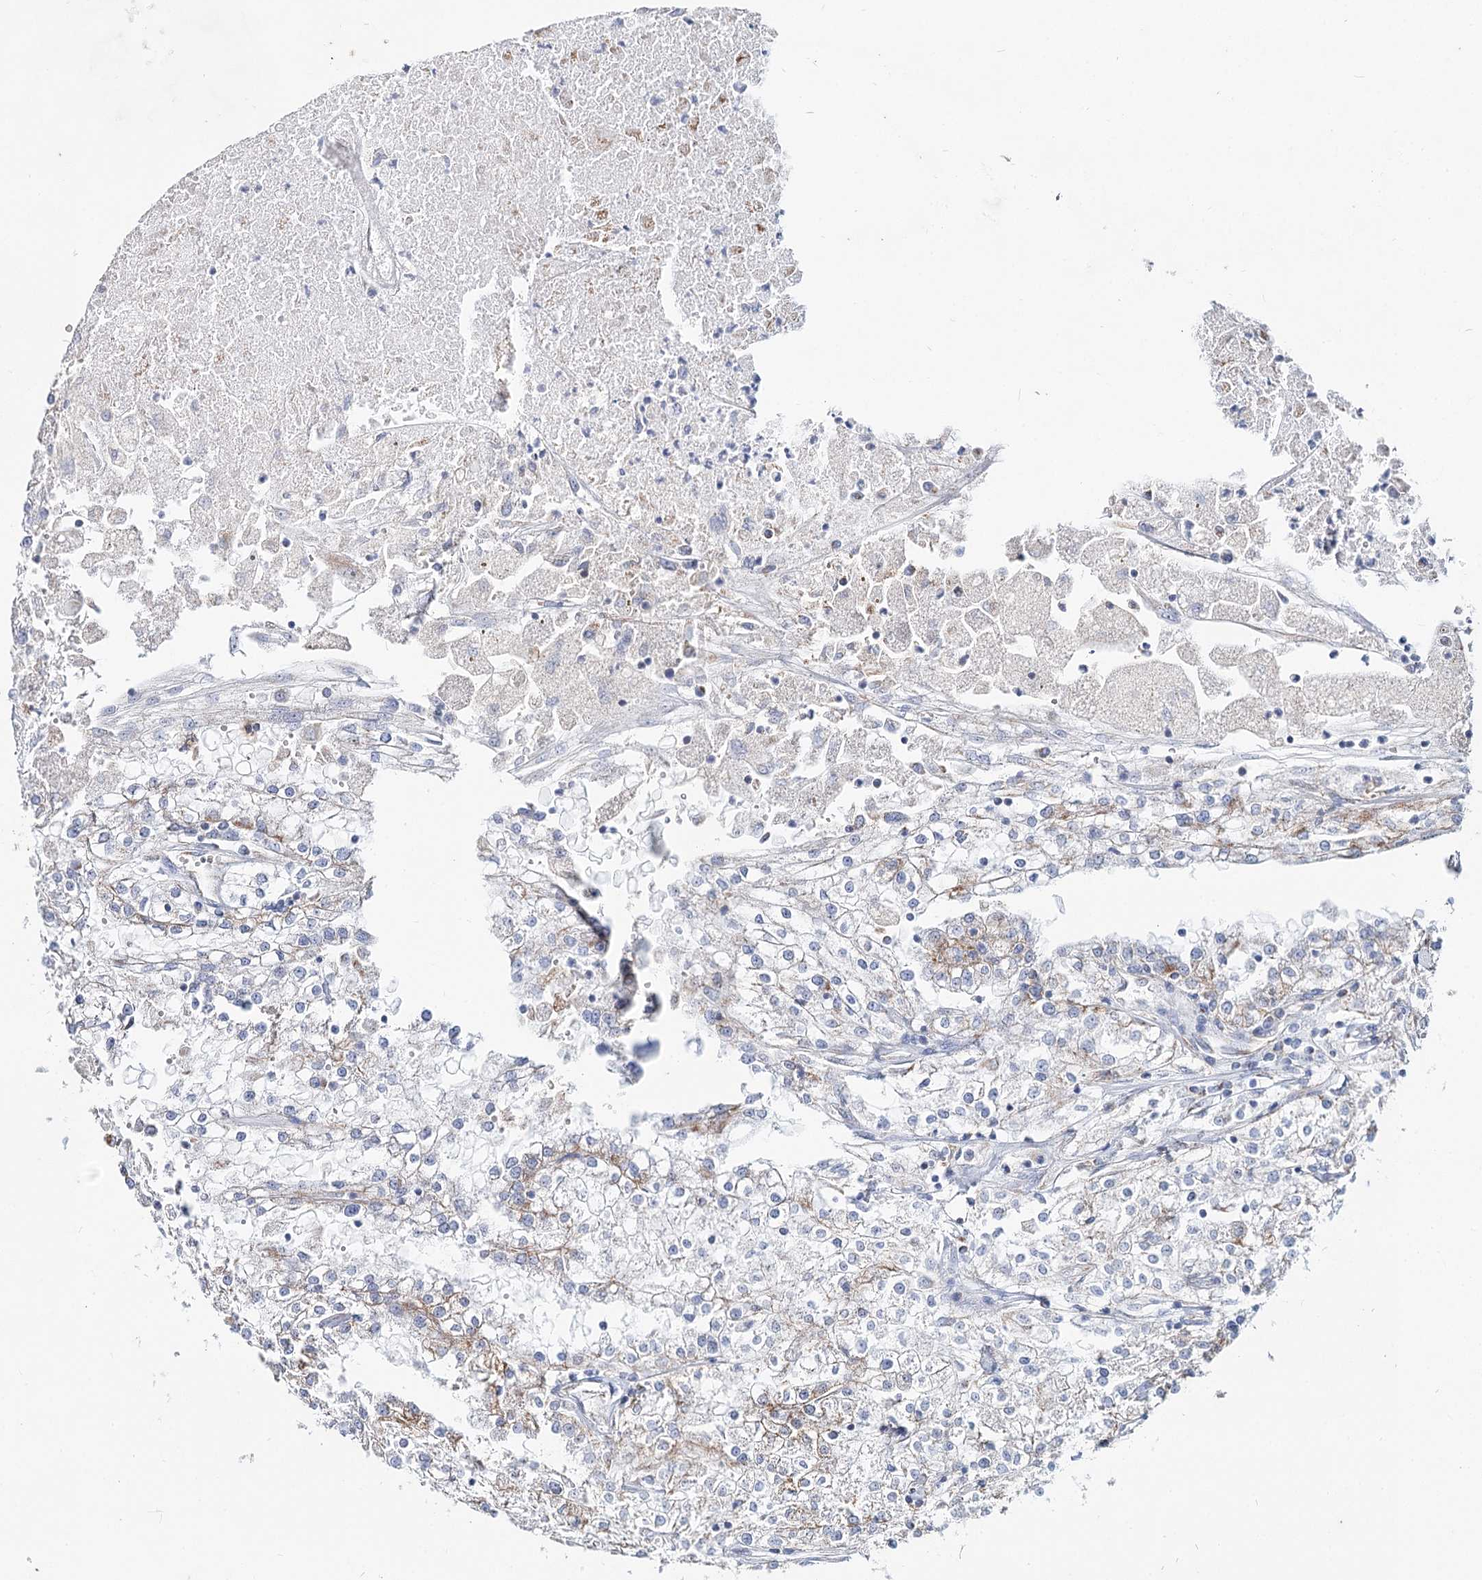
{"staining": {"intensity": "negative", "quantity": "none", "location": "none"}, "tissue": "renal cancer", "cell_type": "Tumor cells", "image_type": "cancer", "snomed": [{"axis": "morphology", "description": "Adenocarcinoma, NOS"}, {"axis": "topography", "description": "Kidney"}], "caption": "The micrograph shows no significant staining in tumor cells of adenocarcinoma (renal).", "gene": "MCCC2", "patient": {"sex": "female", "age": 52}}